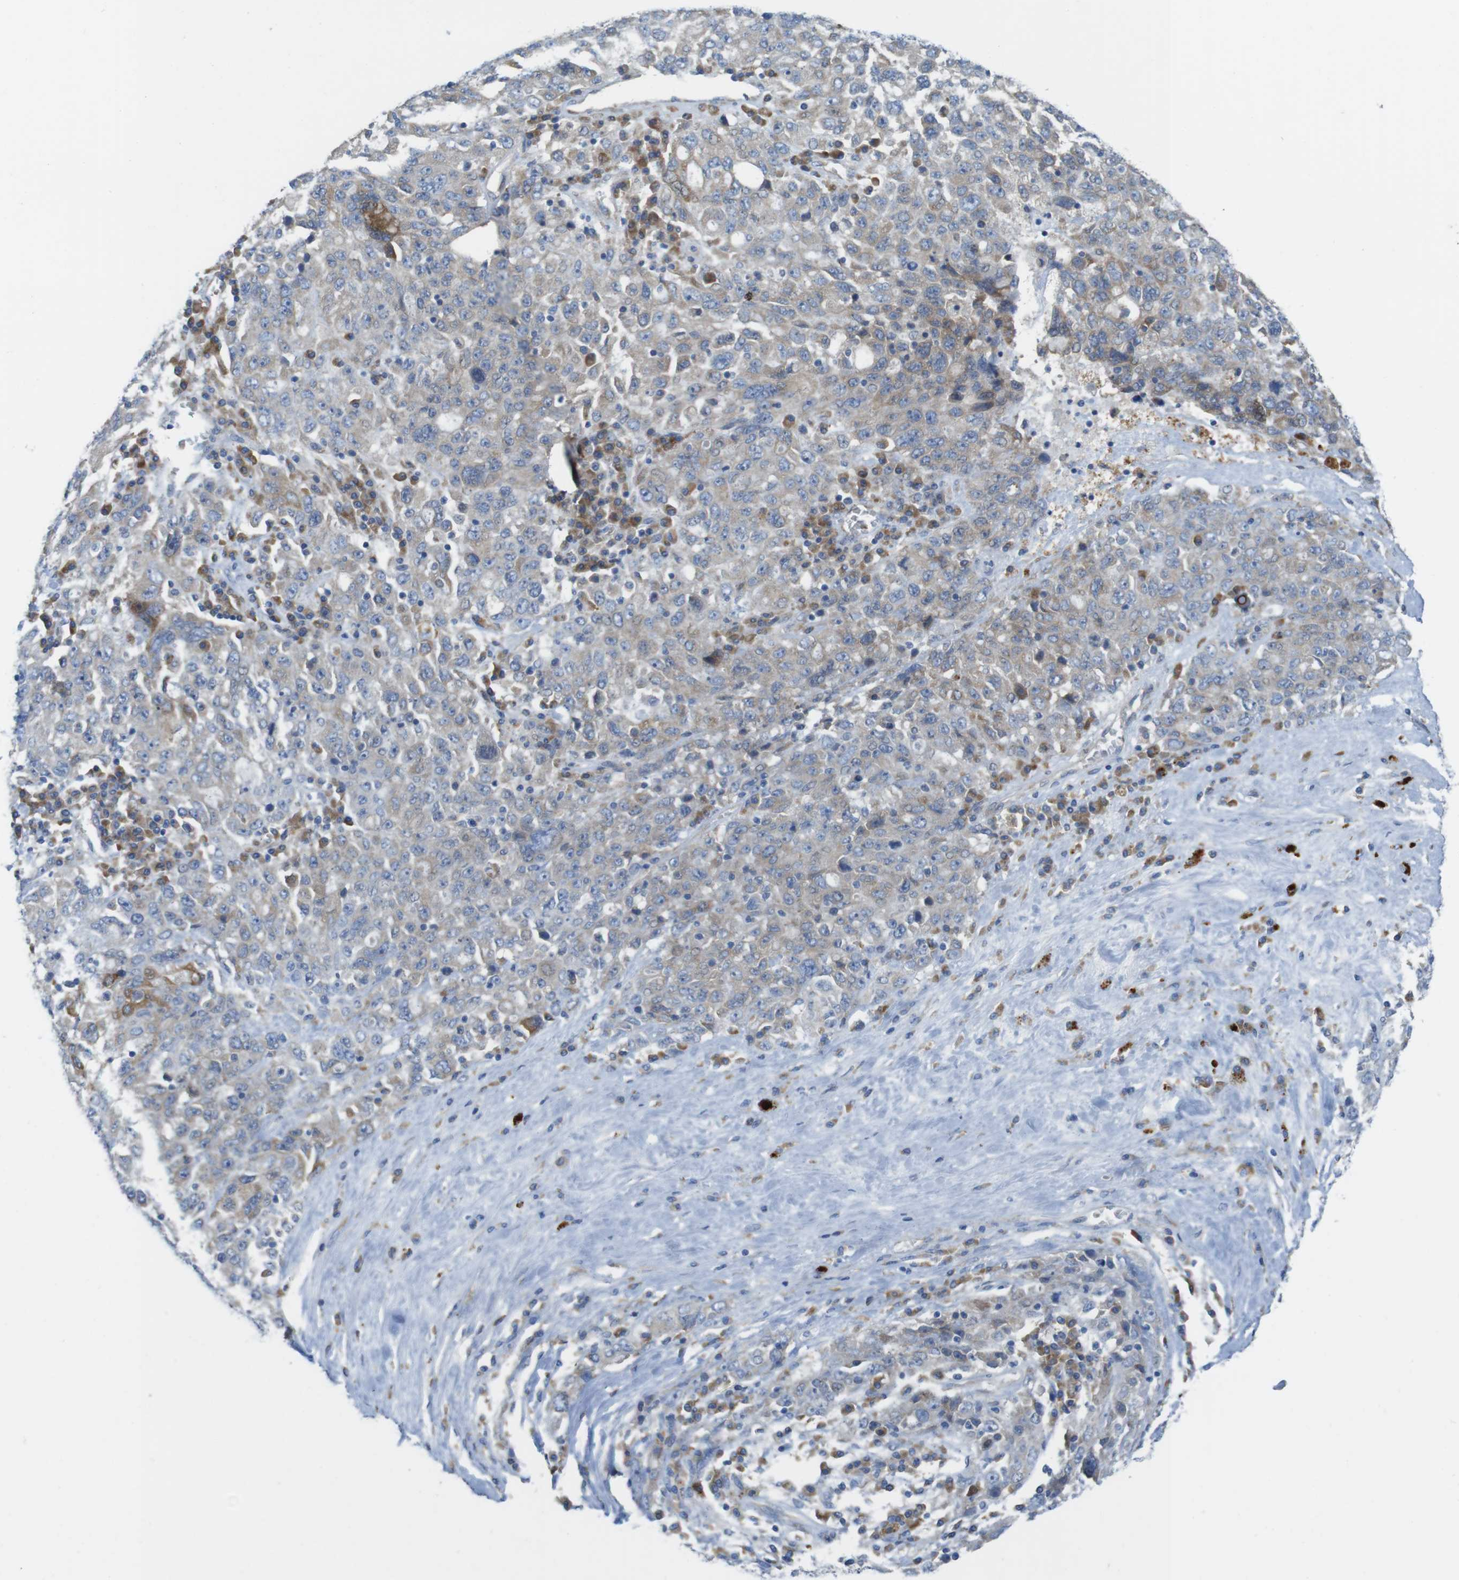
{"staining": {"intensity": "weak", "quantity": ">75%", "location": "cytoplasmic/membranous"}, "tissue": "ovarian cancer", "cell_type": "Tumor cells", "image_type": "cancer", "snomed": [{"axis": "morphology", "description": "Carcinoma, endometroid"}, {"axis": "topography", "description": "Ovary"}], "caption": "Human ovarian cancer stained for a protein (brown) demonstrates weak cytoplasmic/membranous positive expression in approximately >75% of tumor cells.", "gene": "TMEM234", "patient": {"sex": "female", "age": 62}}